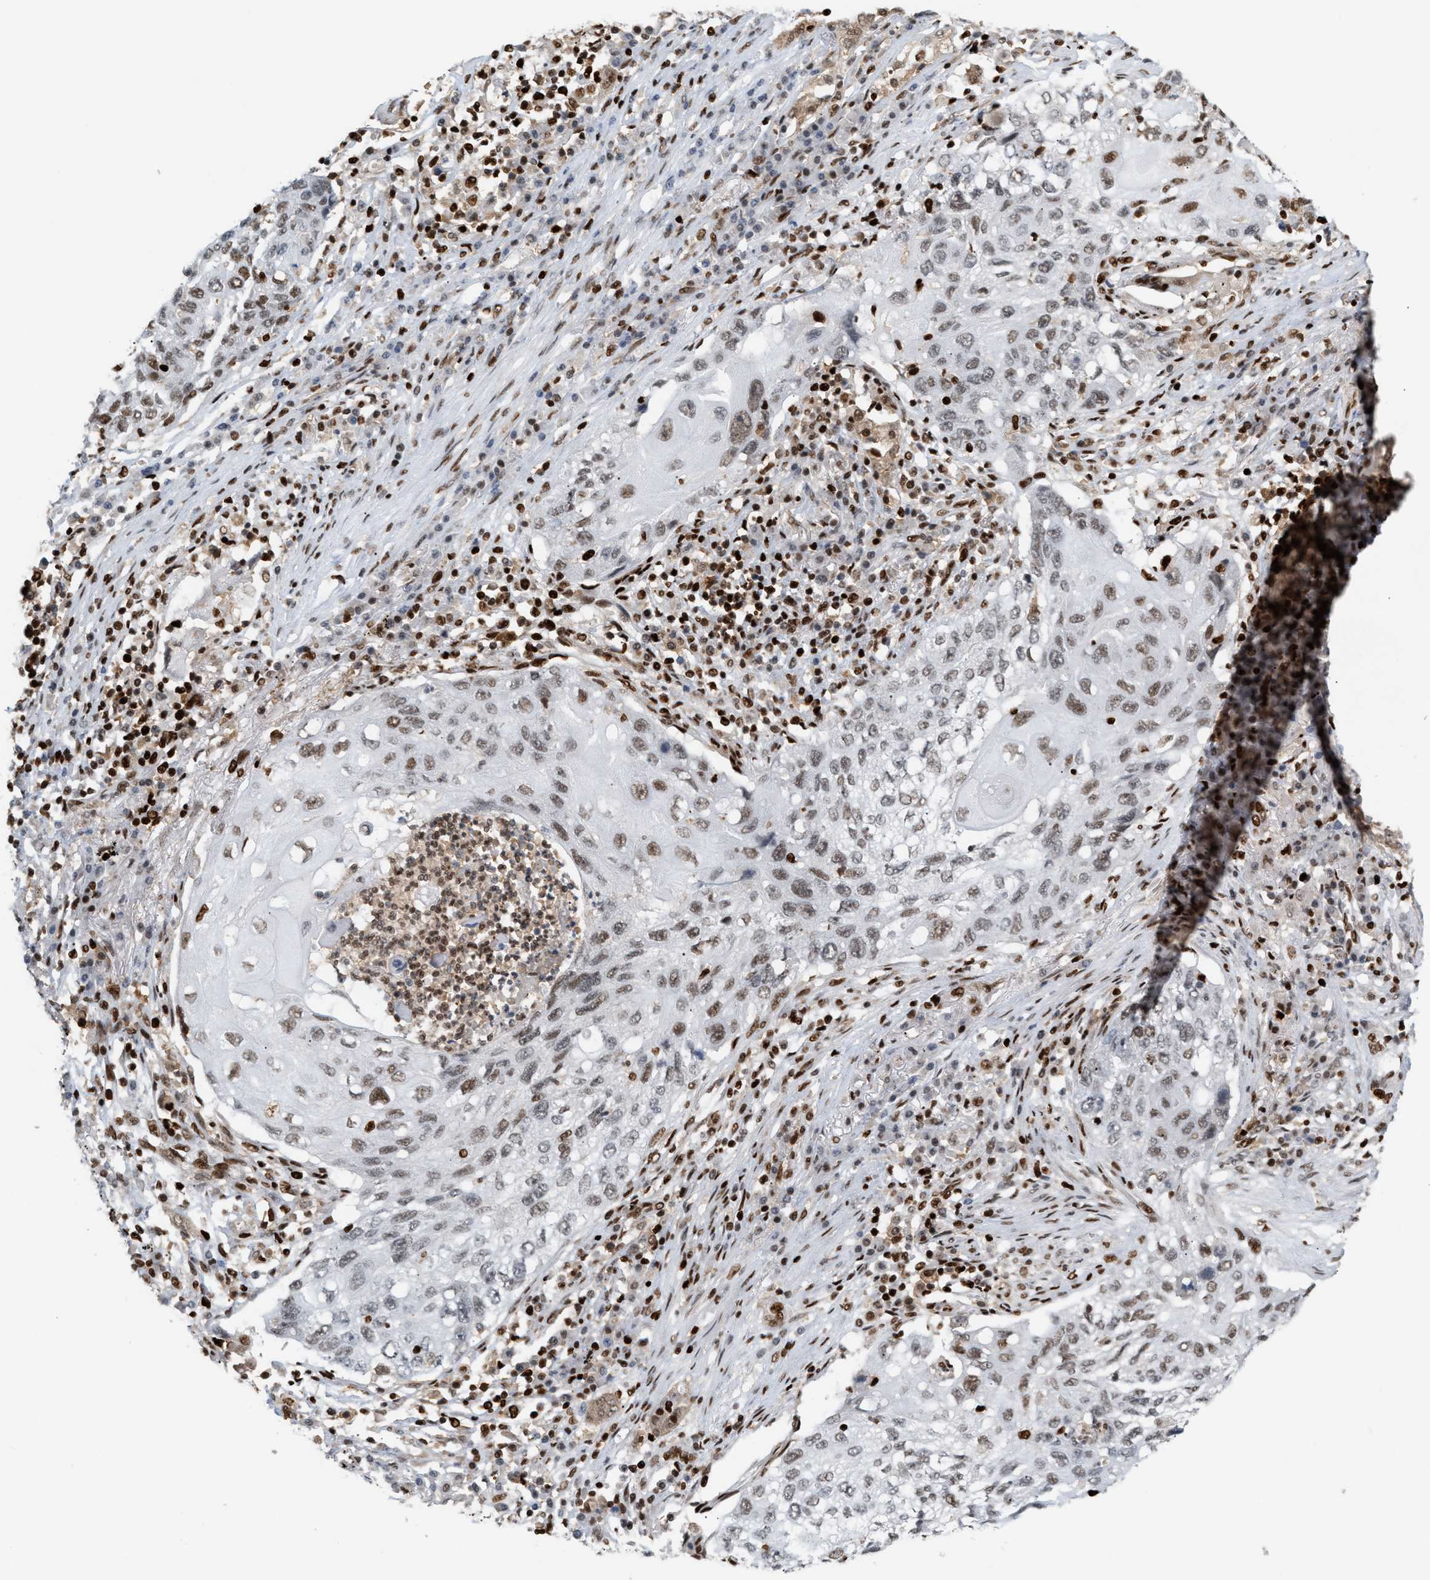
{"staining": {"intensity": "weak", "quantity": ">75%", "location": "nuclear"}, "tissue": "lung cancer", "cell_type": "Tumor cells", "image_type": "cancer", "snomed": [{"axis": "morphology", "description": "Squamous cell carcinoma, NOS"}, {"axis": "topography", "description": "Lung"}], "caption": "A micrograph showing weak nuclear staining in approximately >75% of tumor cells in squamous cell carcinoma (lung), as visualized by brown immunohistochemical staining.", "gene": "RNASEK-C17orf49", "patient": {"sex": "female", "age": 63}}